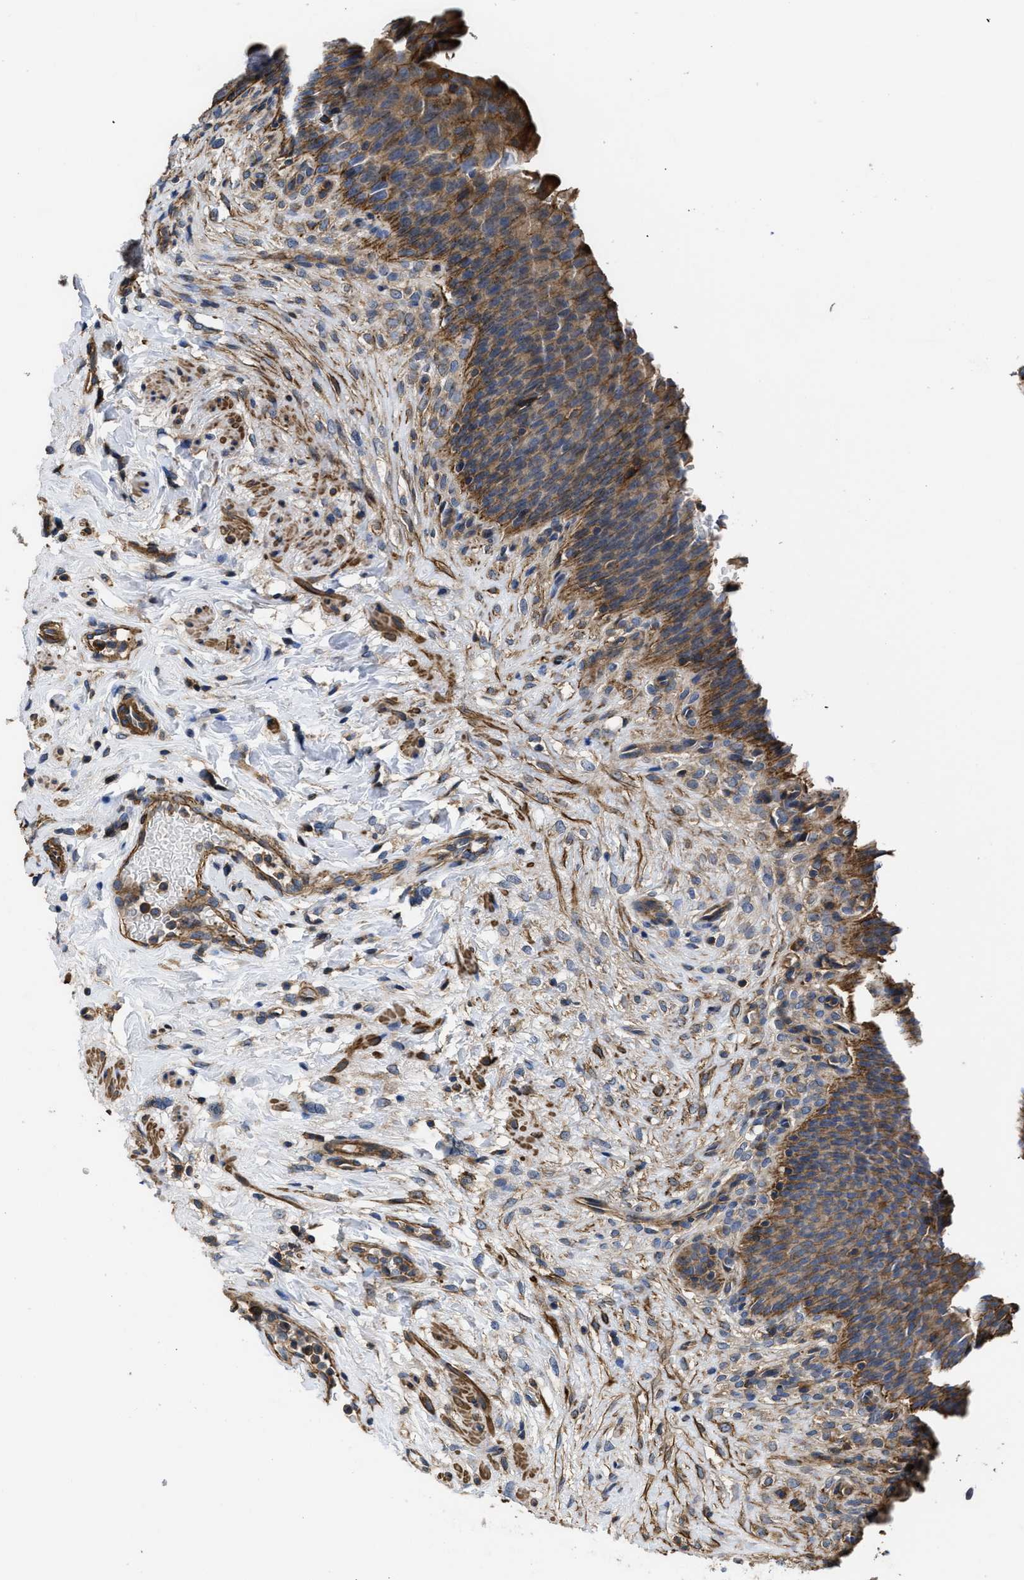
{"staining": {"intensity": "moderate", "quantity": ">75%", "location": "cytoplasmic/membranous"}, "tissue": "urinary bladder", "cell_type": "Urothelial cells", "image_type": "normal", "snomed": [{"axis": "morphology", "description": "Normal tissue, NOS"}, {"axis": "topography", "description": "Urinary bladder"}], "caption": "A high-resolution image shows IHC staining of normal urinary bladder, which exhibits moderate cytoplasmic/membranous expression in about >75% of urothelial cells.", "gene": "SCUBE2", "patient": {"sex": "female", "age": 79}}